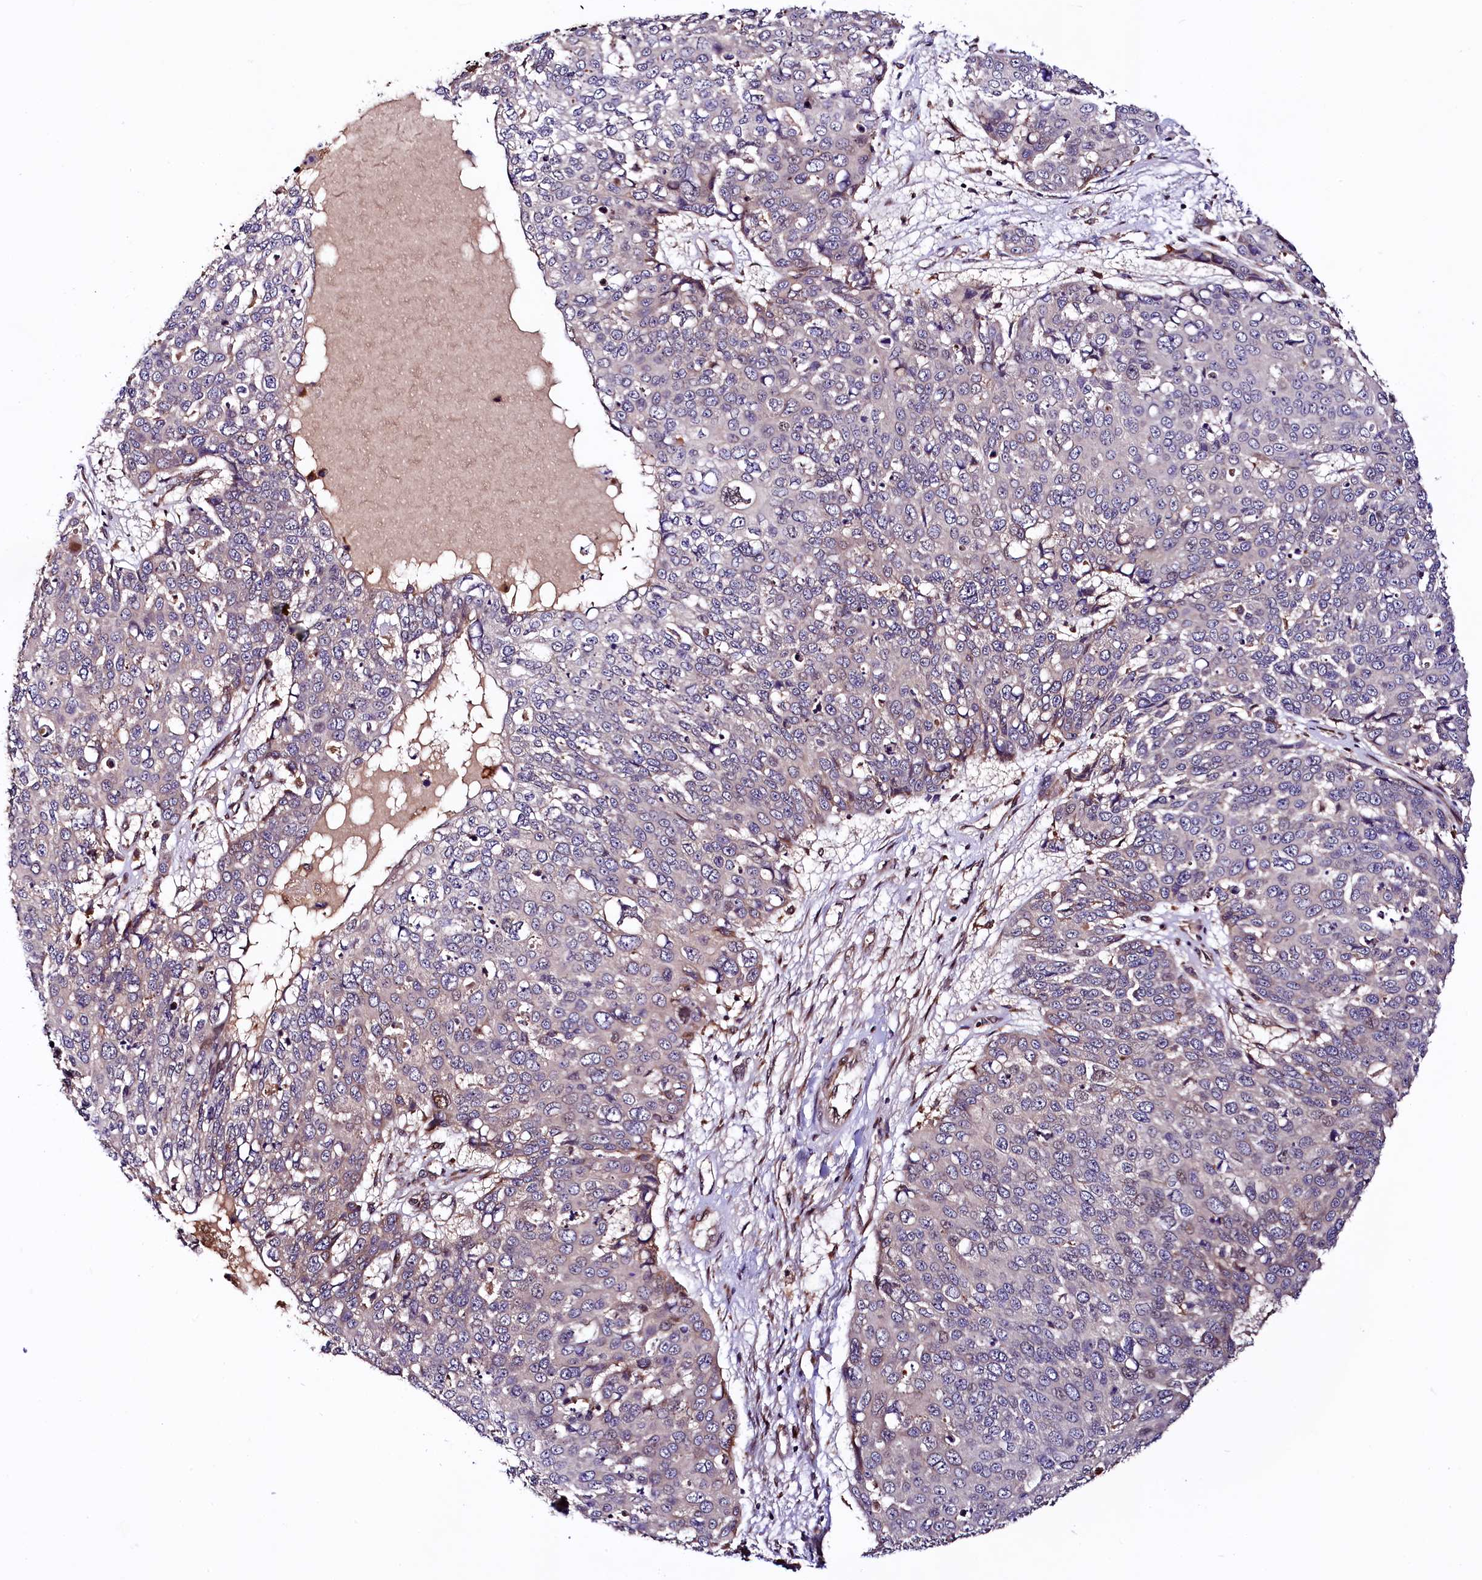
{"staining": {"intensity": "negative", "quantity": "none", "location": "none"}, "tissue": "skin cancer", "cell_type": "Tumor cells", "image_type": "cancer", "snomed": [{"axis": "morphology", "description": "Squamous cell carcinoma, NOS"}, {"axis": "topography", "description": "Skin"}], "caption": "A high-resolution histopathology image shows immunohistochemistry (IHC) staining of squamous cell carcinoma (skin), which reveals no significant staining in tumor cells.", "gene": "VPS35", "patient": {"sex": "male", "age": 71}}